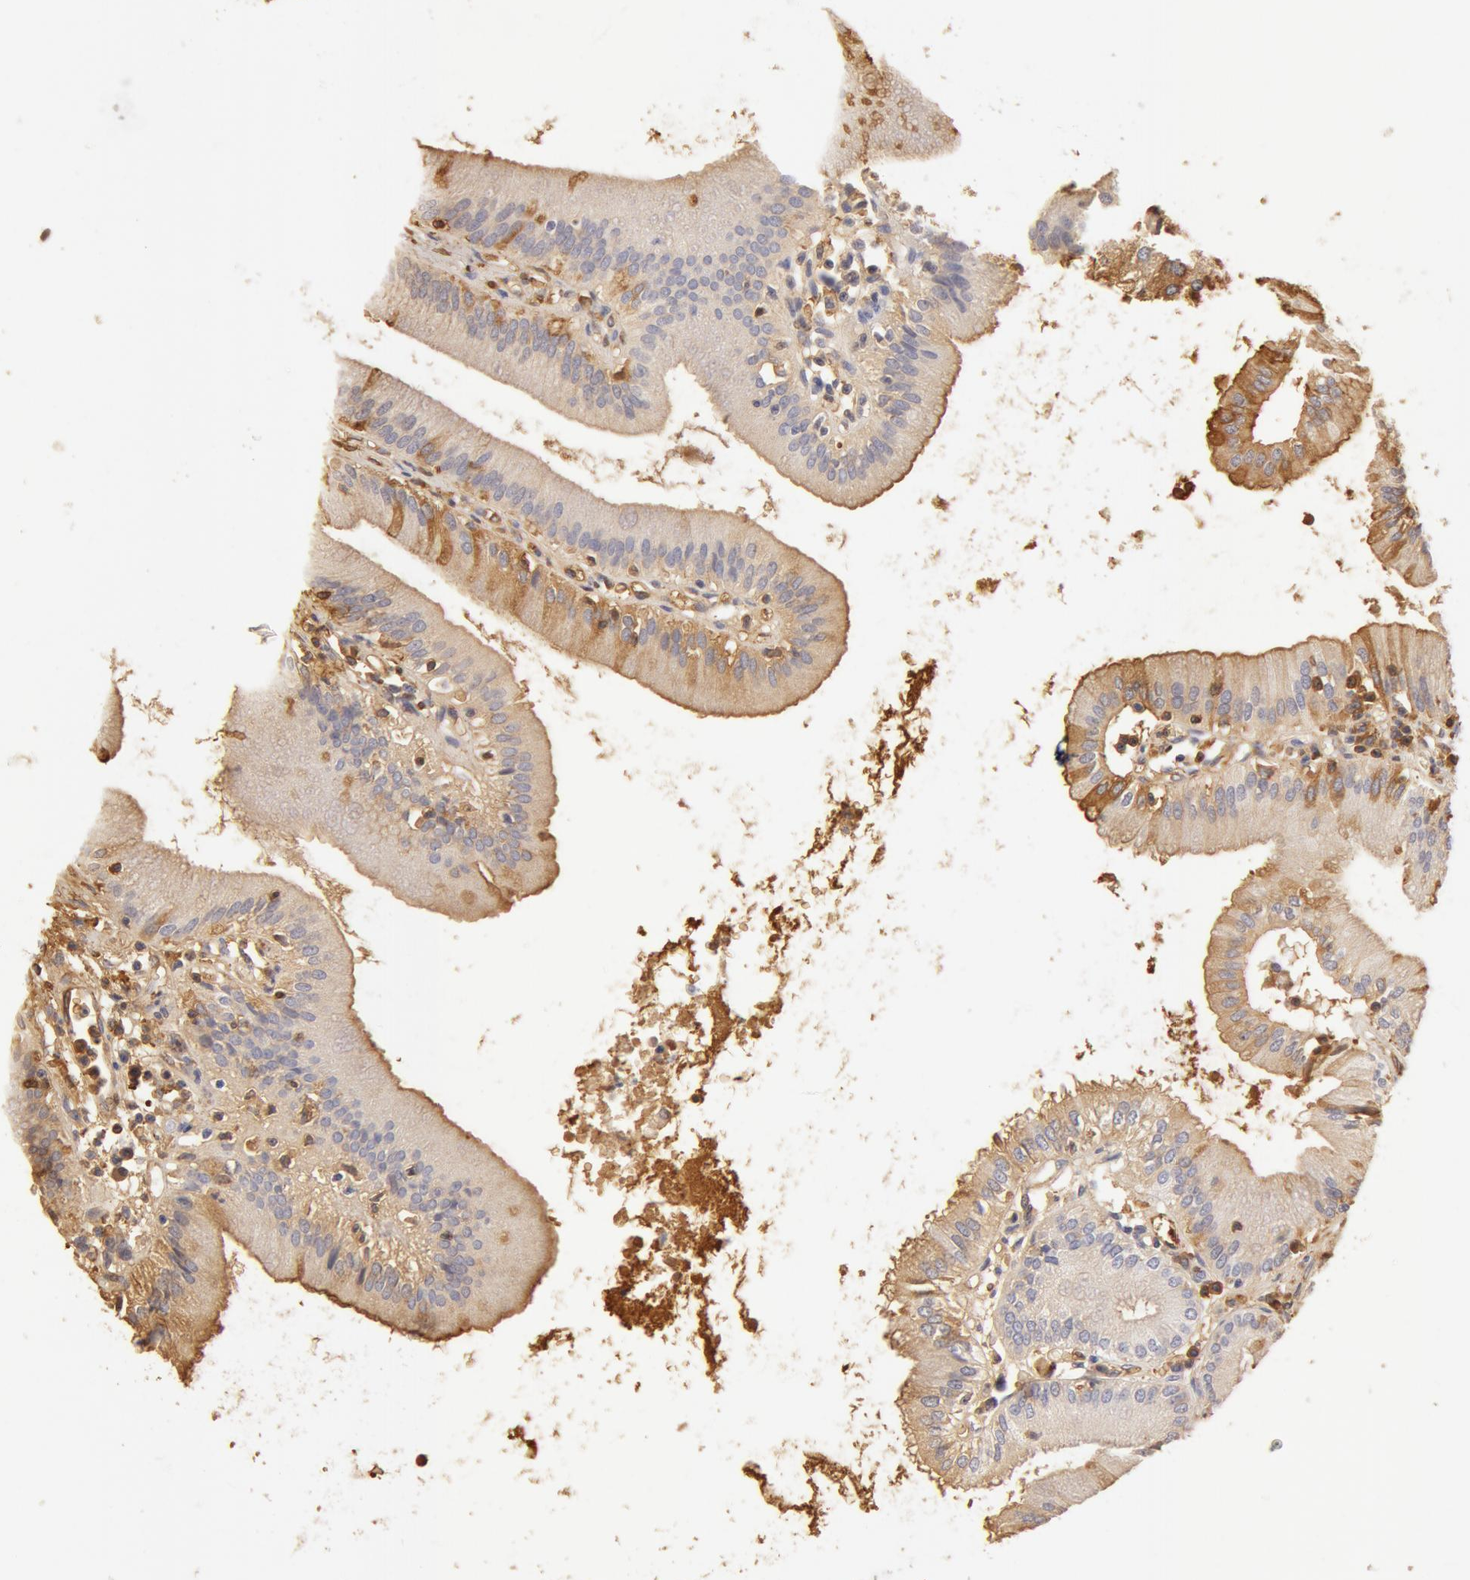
{"staining": {"intensity": "weak", "quantity": ">75%", "location": "cytoplasmic/membranous"}, "tissue": "gallbladder", "cell_type": "Glandular cells", "image_type": "normal", "snomed": [{"axis": "morphology", "description": "Normal tissue, NOS"}, {"axis": "topography", "description": "Gallbladder"}], "caption": "The image exhibits immunohistochemical staining of unremarkable gallbladder. There is weak cytoplasmic/membranous expression is seen in about >75% of glandular cells.", "gene": "TF", "patient": {"sex": "male", "age": 58}}